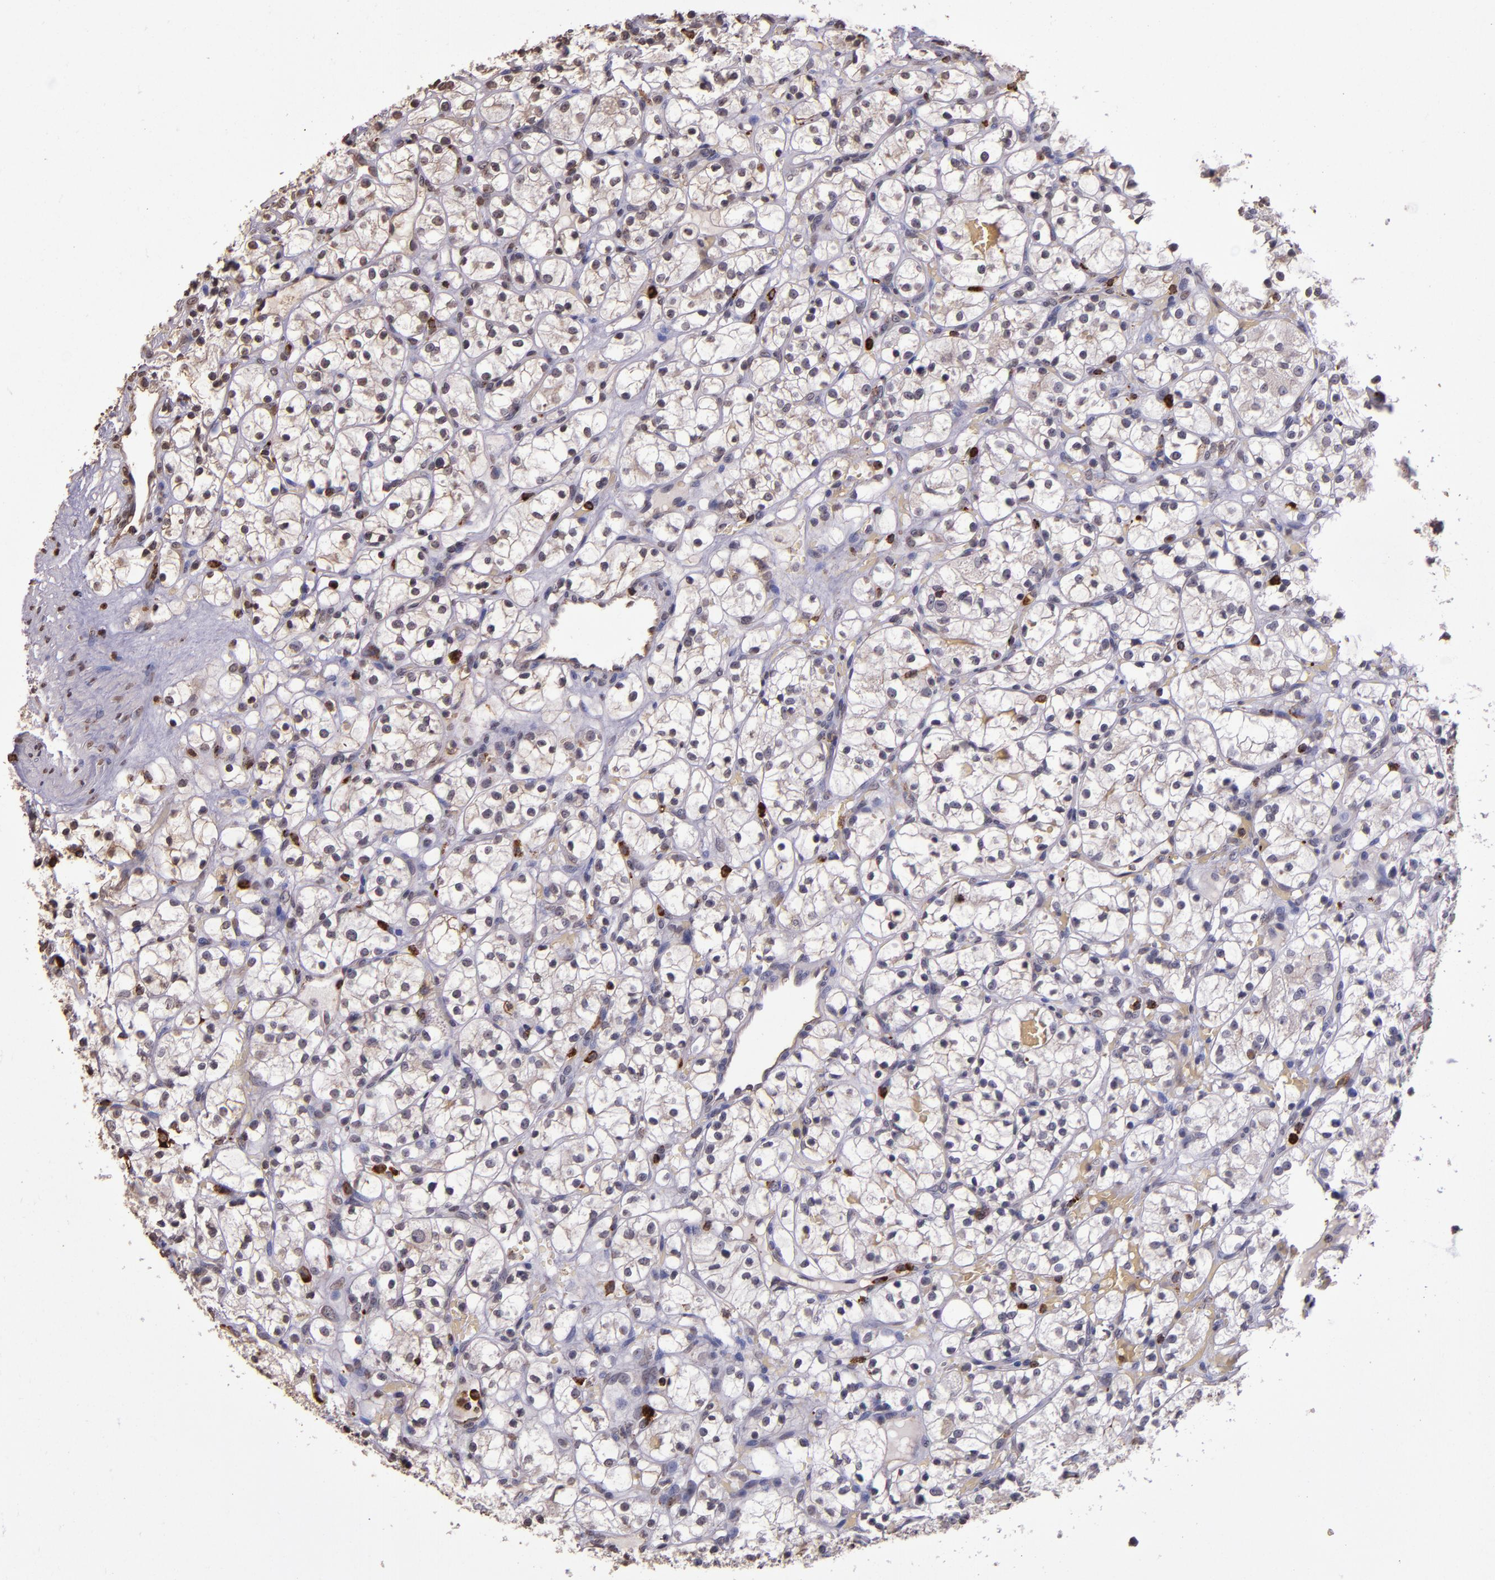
{"staining": {"intensity": "negative", "quantity": "none", "location": "none"}, "tissue": "renal cancer", "cell_type": "Tumor cells", "image_type": "cancer", "snomed": [{"axis": "morphology", "description": "Adenocarcinoma, NOS"}, {"axis": "topography", "description": "Kidney"}], "caption": "High power microscopy micrograph of an IHC photomicrograph of adenocarcinoma (renal), revealing no significant positivity in tumor cells.", "gene": "SLC2A3", "patient": {"sex": "female", "age": 60}}